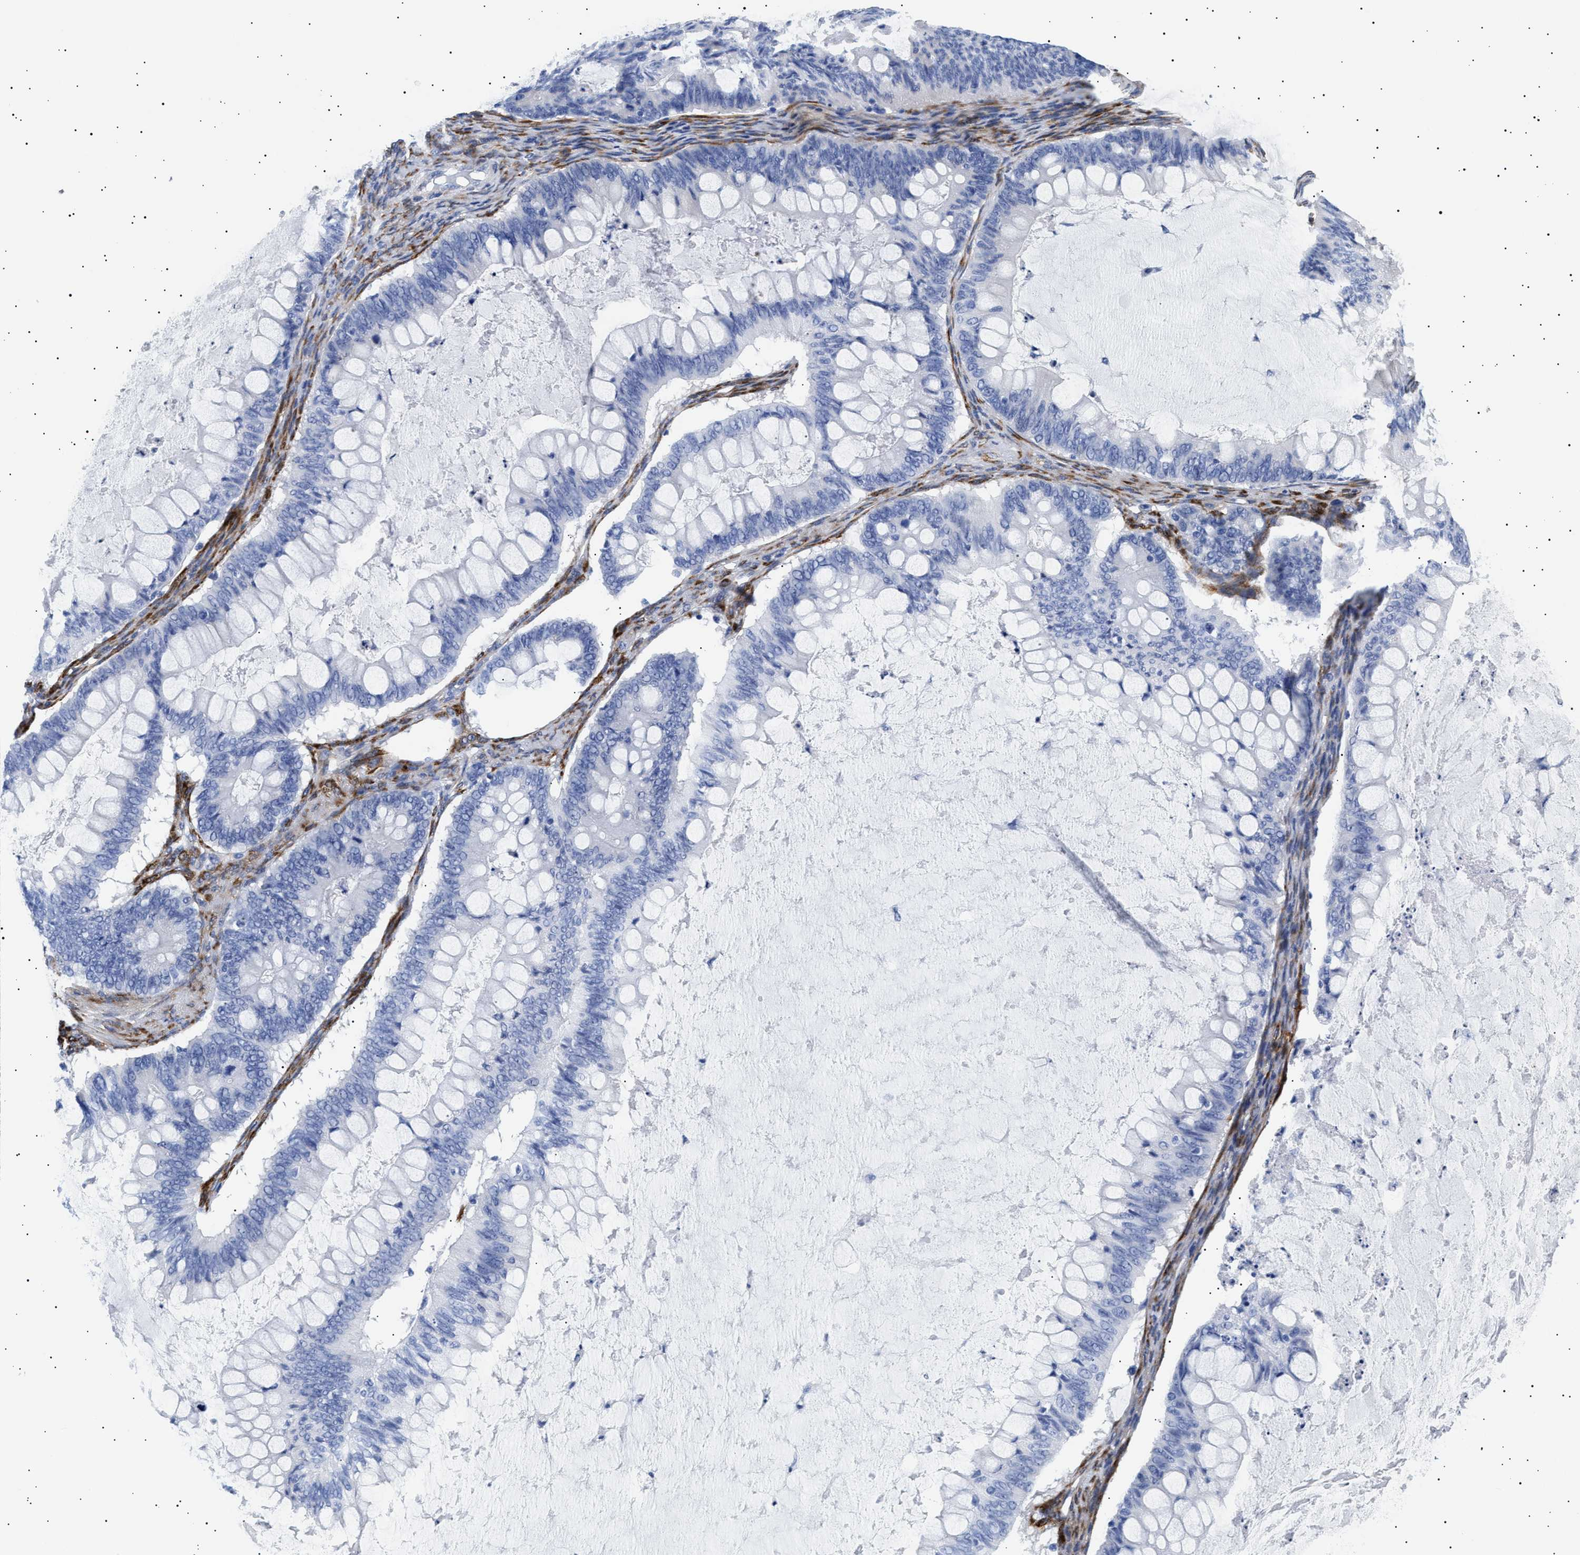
{"staining": {"intensity": "negative", "quantity": "none", "location": "none"}, "tissue": "ovarian cancer", "cell_type": "Tumor cells", "image_type": "cancer", "snomed": [{"axis": "morphology", "description": "Cystadenocarcinoma, mucinous, NOS"}, {"axis": "topography", "description": "Ovary"}], "caption": "The photomicrograph demonstrates no significant staining in tumor cells of ovarian cancer.", "gene": "HEMGN", "patient": {"sex": "female", "age": 61}}